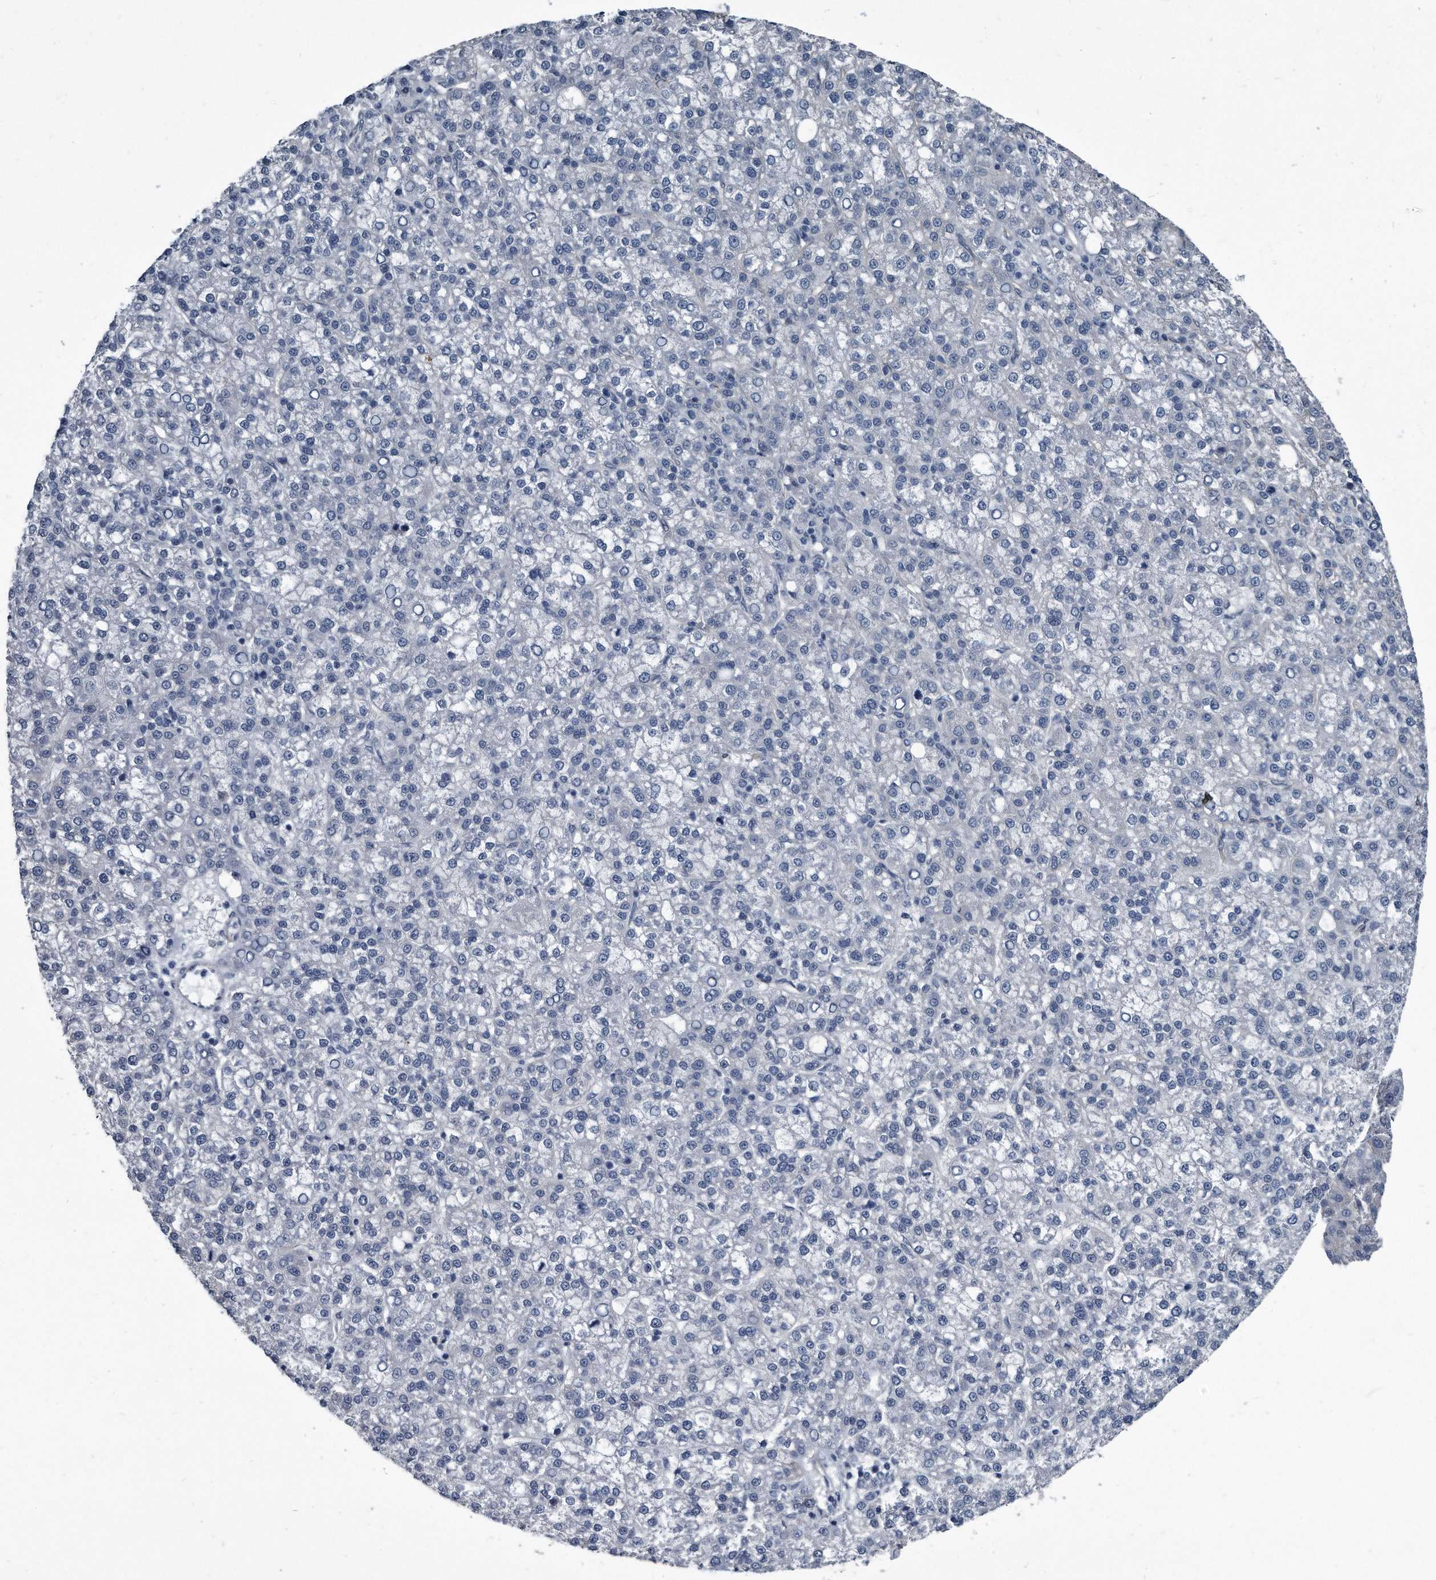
{"staining": {"intensity": "negative", "quantity": "none", "location": "none"}, "tissue": "liver cancer", "cell_type": "Tumor cells", "image_type": "cancer", "snomed": [{"axis": "morphology", "description": "Carcinoma, Hepatocellular, NOS"}, {"axis": "topography", "description": "Liver"}], "caption": "Tumor cells are negative for protein expression in human liver cancer (hepatocellular carcinoma).", "gene": "PLEC", "patient": {"sex": "female", "age": 58}}